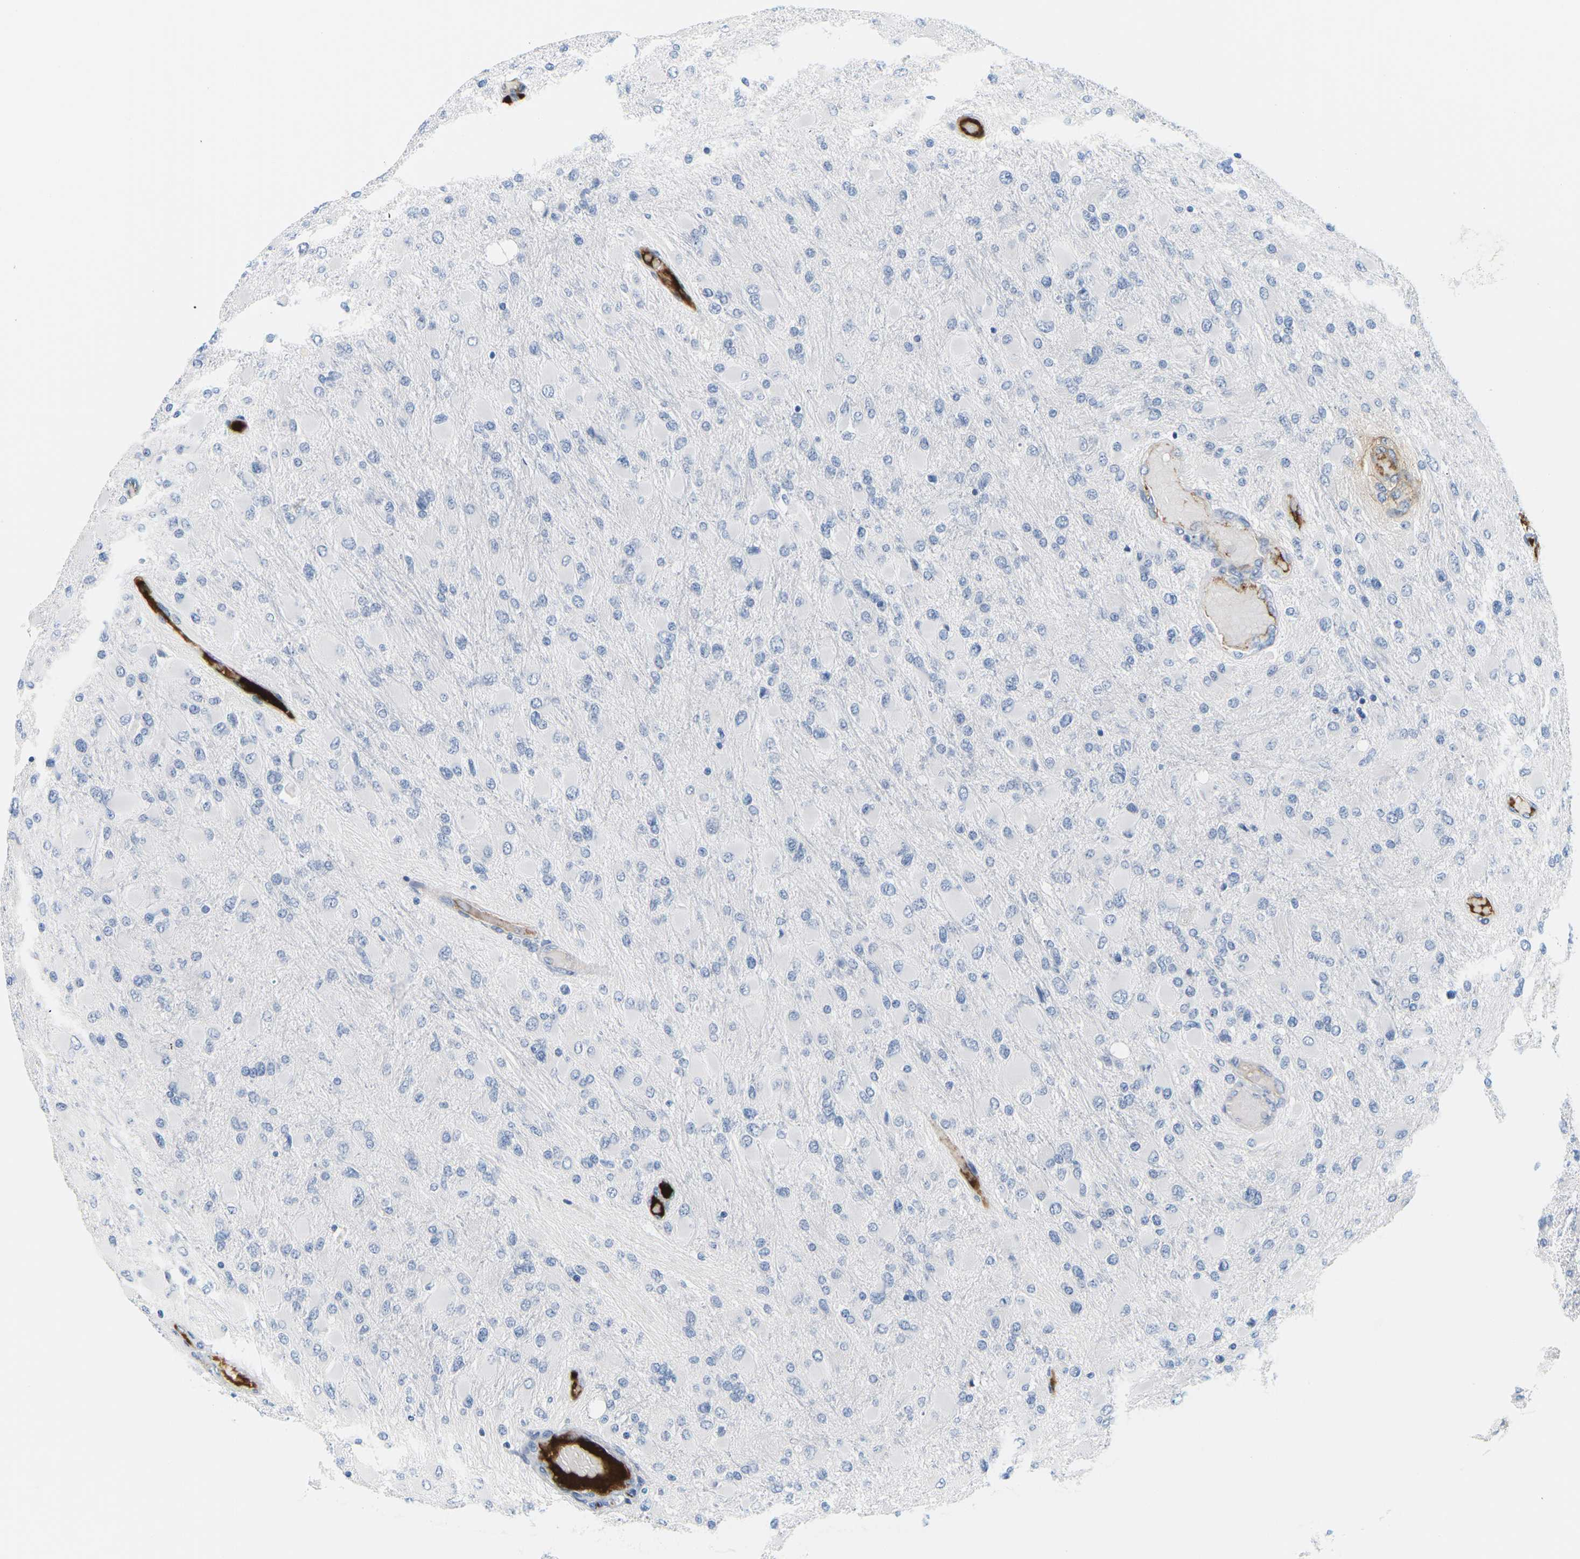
{"staining": {"intensity": "negative", "quantity": "none", "location": "none"}, "tissue": "glioma", "cell_type": "Tumor cells", "image_type": "cancer", "snomed": [{"axis": "morphology", "description": "Glioma, malignant, High grade"}, {"axis": "topography", "description": "Cerebral cortex"}], "caption": "There is no significant positivity in tumor cells of glioma.", "gene": "APOB", "patient": {"sex": "female", "age": 36}}